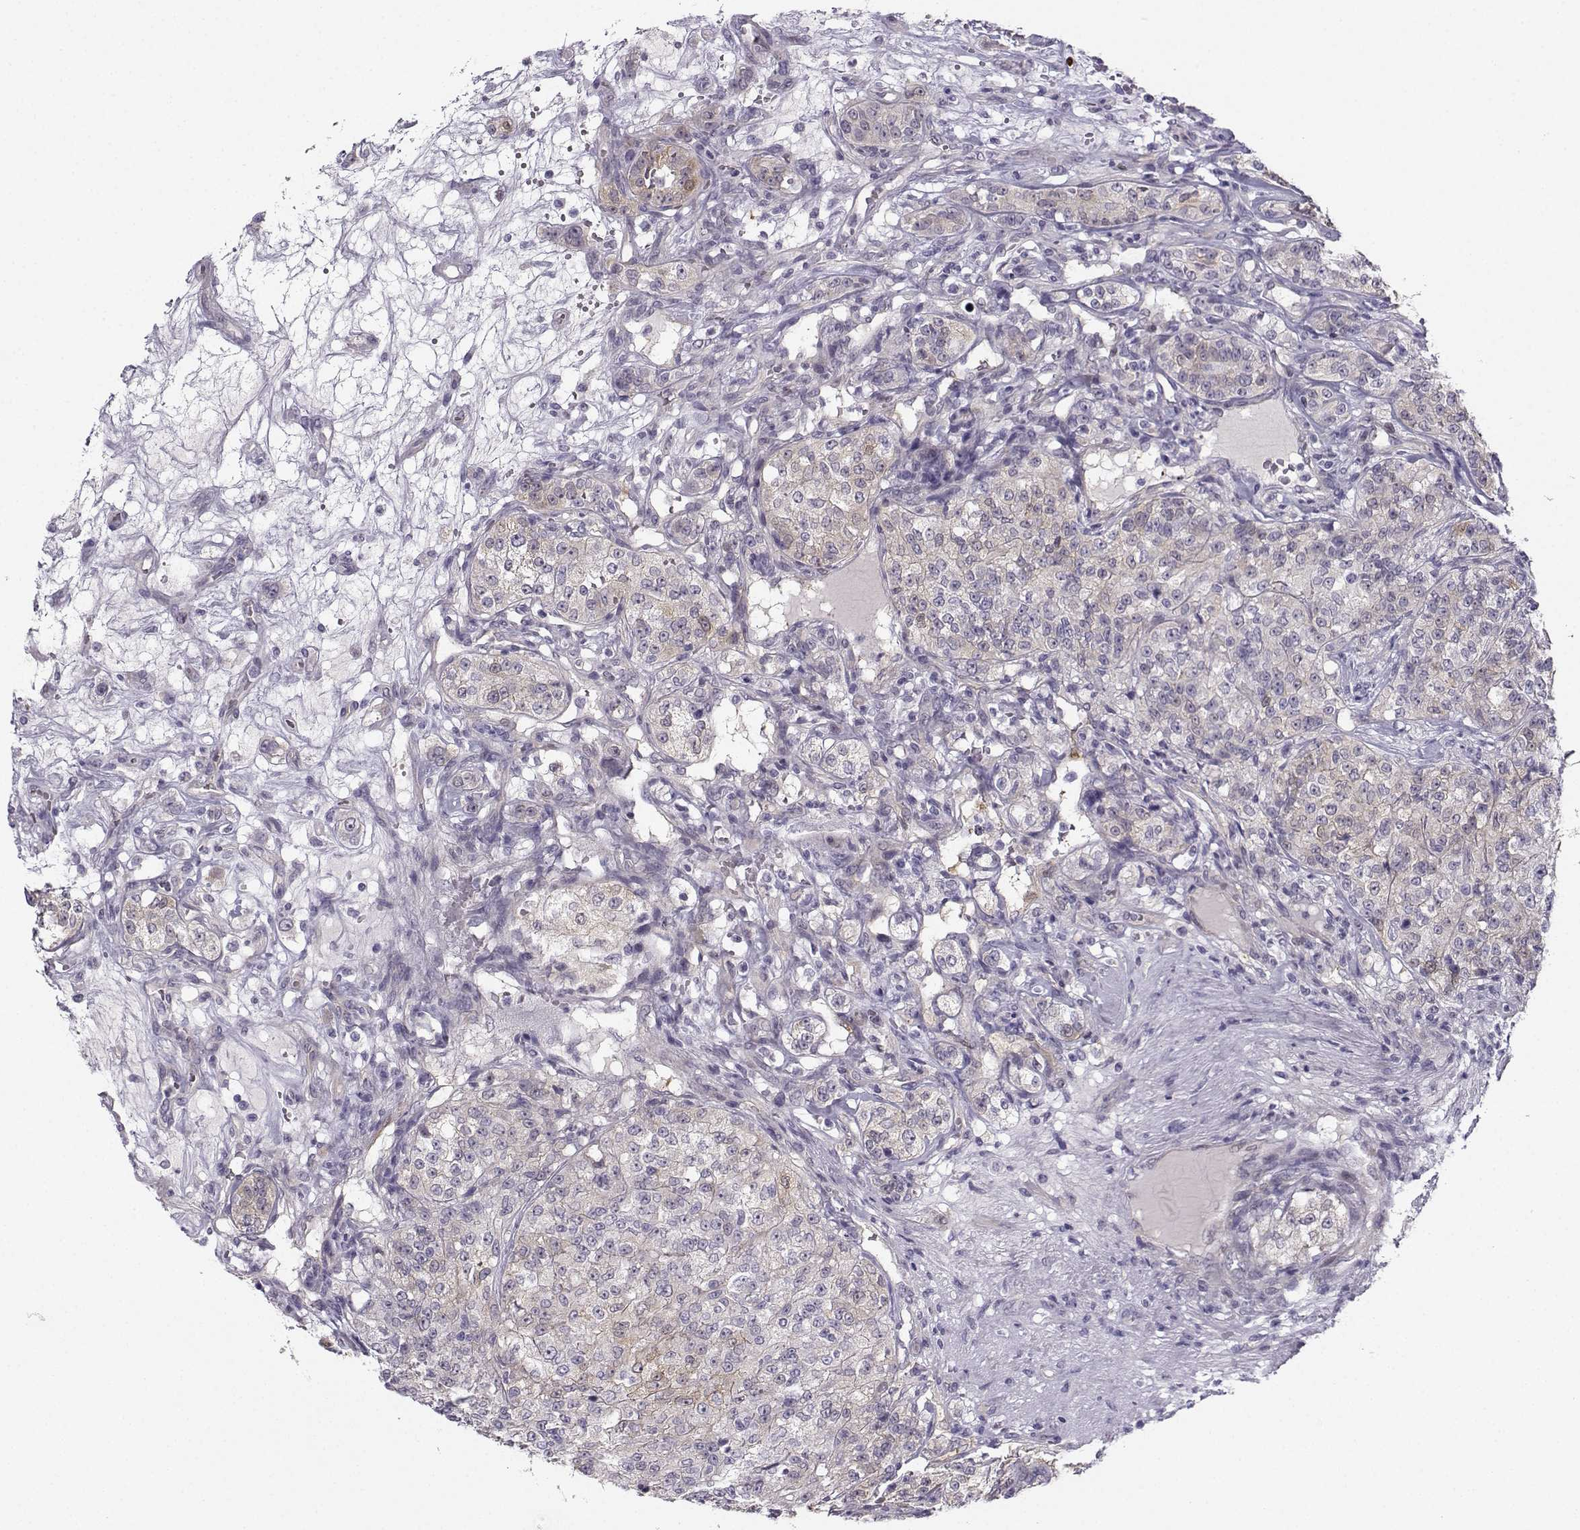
{"staining": {"intensity": "weak", "quantity": "25%-75%", "location": "cytoplasmic/membranous"}, "tissue": "renal cancer", "cell_type": "Tumor cells", "image_type": "cancer", "snomed": [{"axis": "morphology", "description": "Adenocarcinoma, NOS"}, {"axis": "topography", "description": "Kidney"}], "caption": "An image showing weak cytoplasmic/membranous expression in about 25%-75% of tumor cells in renal adenocarcinoma, as visualized by brown immunohistochemical staining.", "gene": "NQO1", "patient": {"sex": "female", "age": 63}}